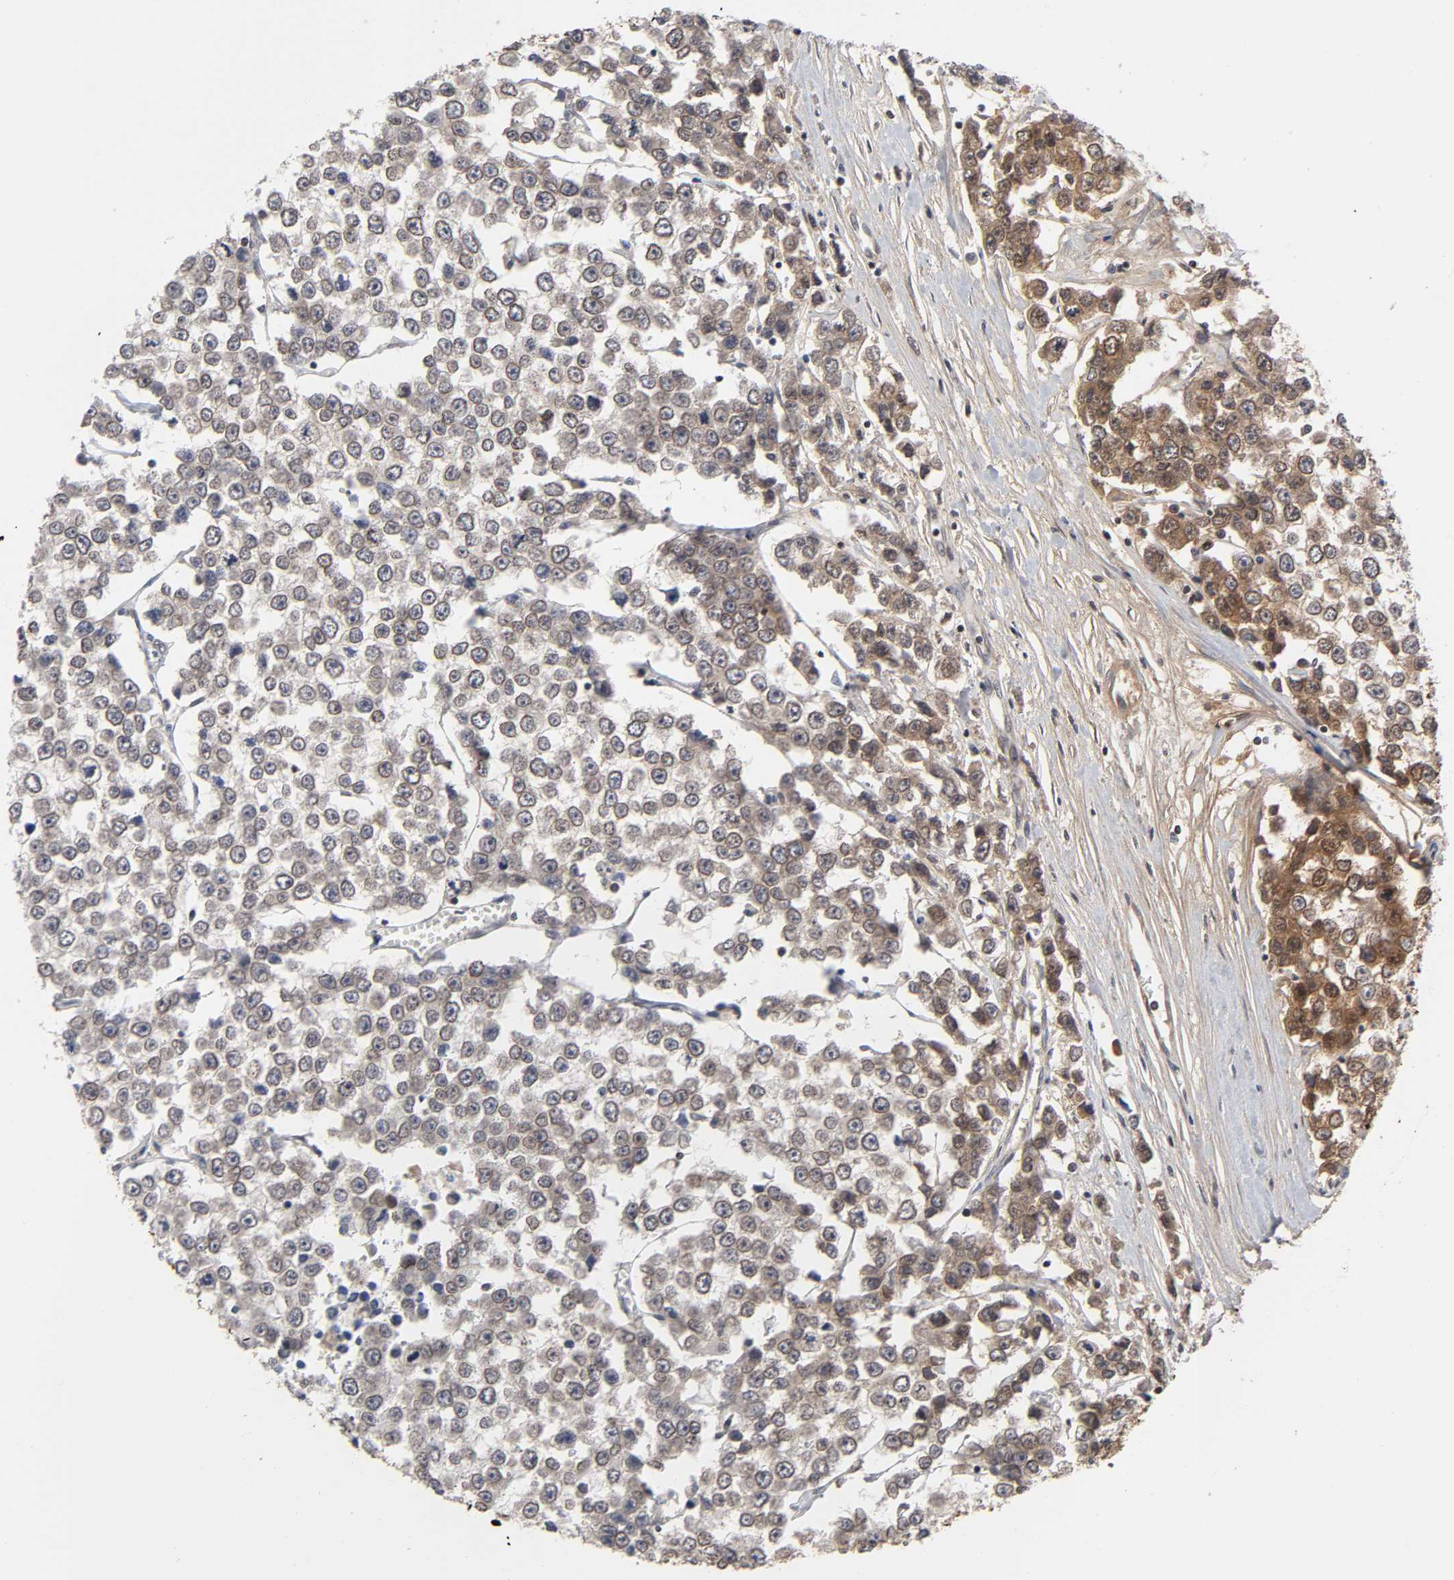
{"staining": {"intensity": "strong", "quantity": ">75%", "location": "cytoplasmic/membranous,nuclear"}, "tissue": "testis cancer", "cell_type": "Tumor cells", "image_type": "cancer", "snomed": [{"axis": "morphology", "description": "Seminoma, NOS"}, {"axis": "morphology", "description": "Carcinoma, Embryonal, NOS"}, {"axis": "topography", "description": "Testis"}], "caption": "A micrograph of human seminoma (testis) stained for a protein exhibits strong cytoplasmic/membranous and nuclear brown staining in tumor cells.", "gene": "CPN2", "patient": {"sex": "male", "age": 52}}